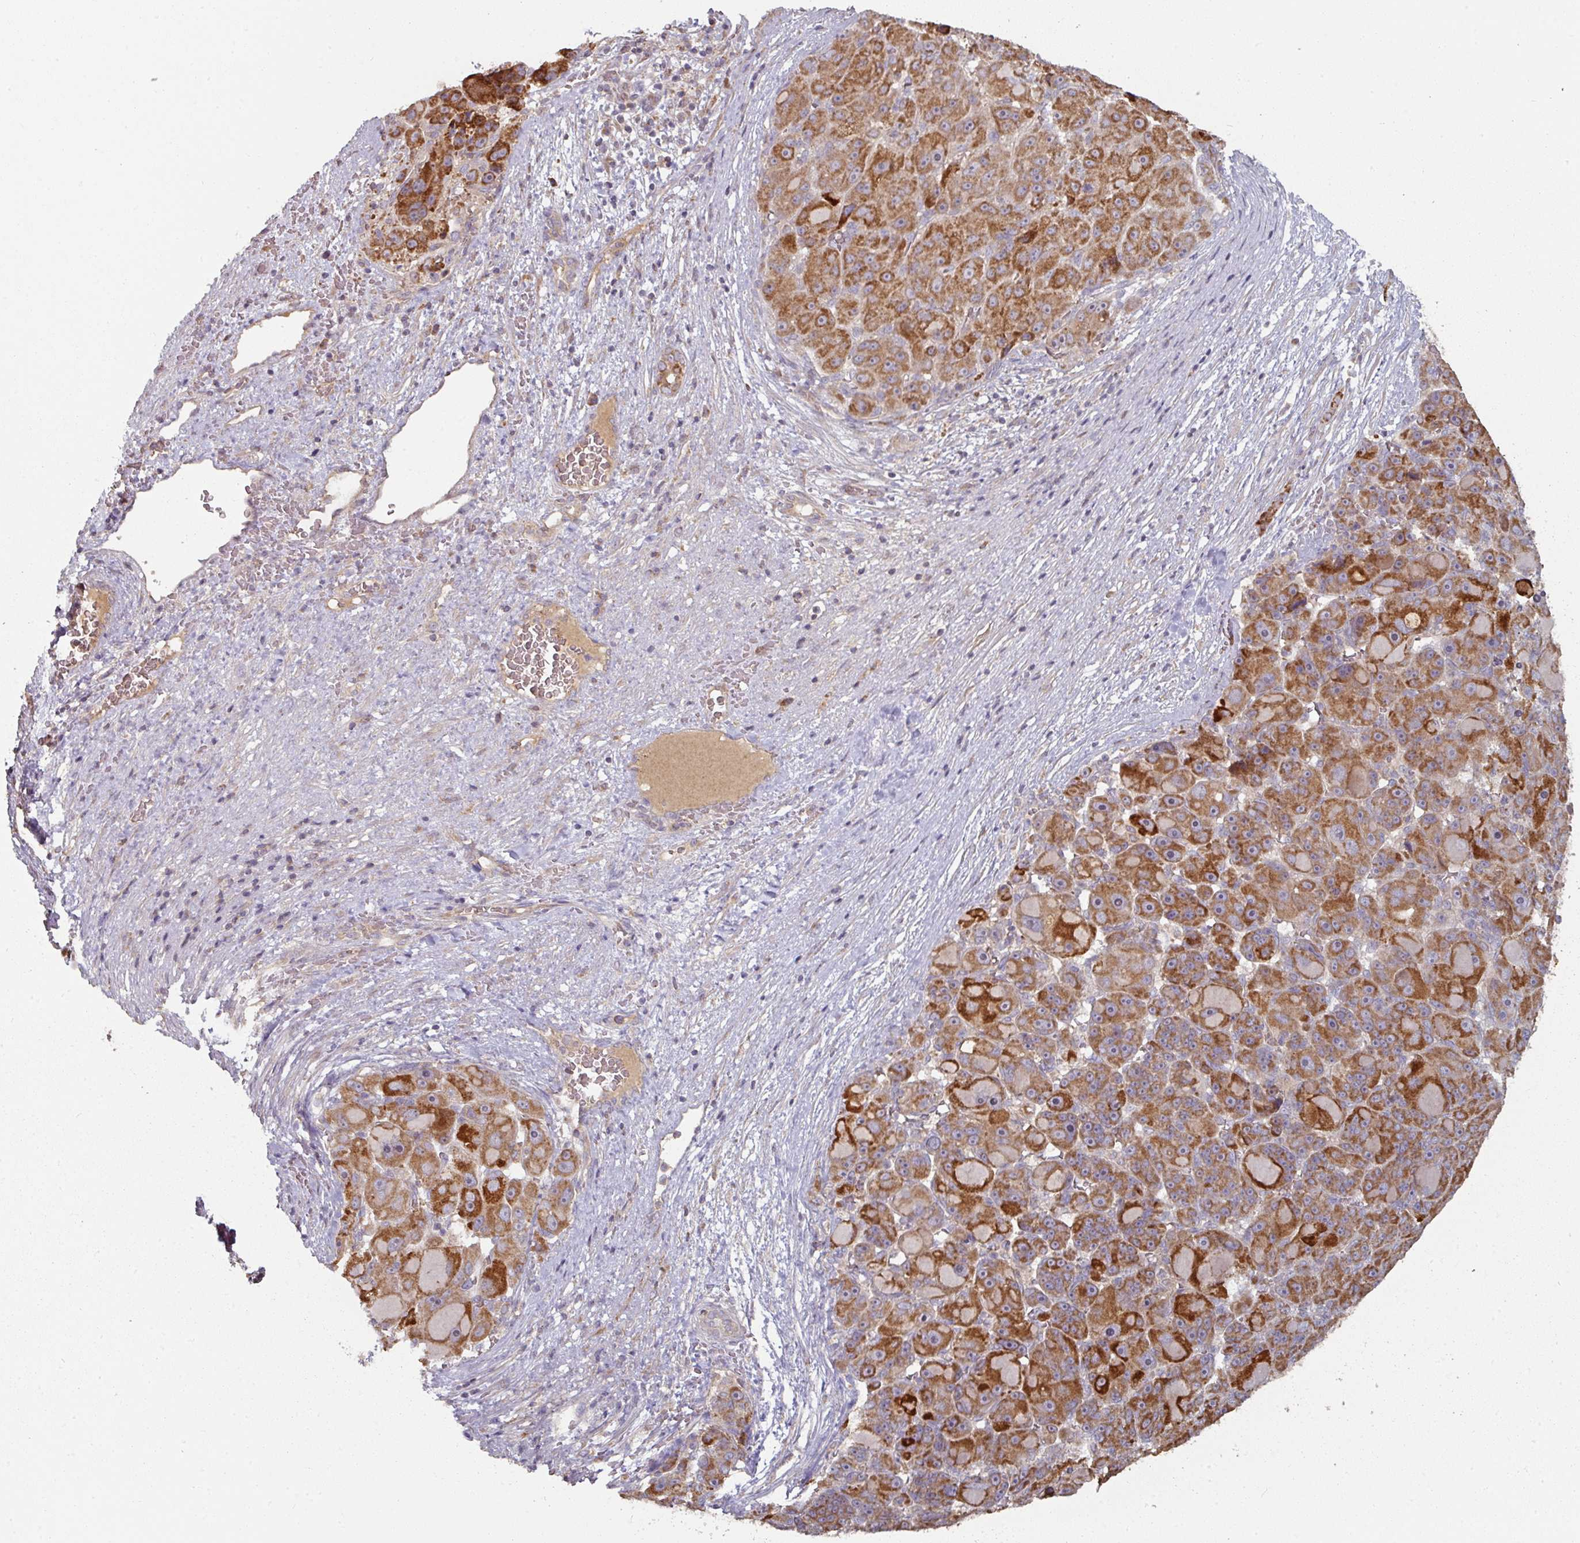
{"staining": {"intensity": "strong", "quantity": ">75%", "location": "cytoplasmic/membranous"}, "tissue": "liver cancer", "cell_type": "Tumor cells", "image_type": "cancer", "snomed": [{"axis": "morphology", "description": "Carcinoma, Hepatocellular, NOS"}, {"axis": "topography", "description": "Liver"}], "caption": "Strong cytoplasmic/membranous staining is present in about >75% of tumor cells in liver cancer (hepatocellular carcinoma).", "gene": "DNAJC7", "patient": {"sex": "male", "age": 76}}